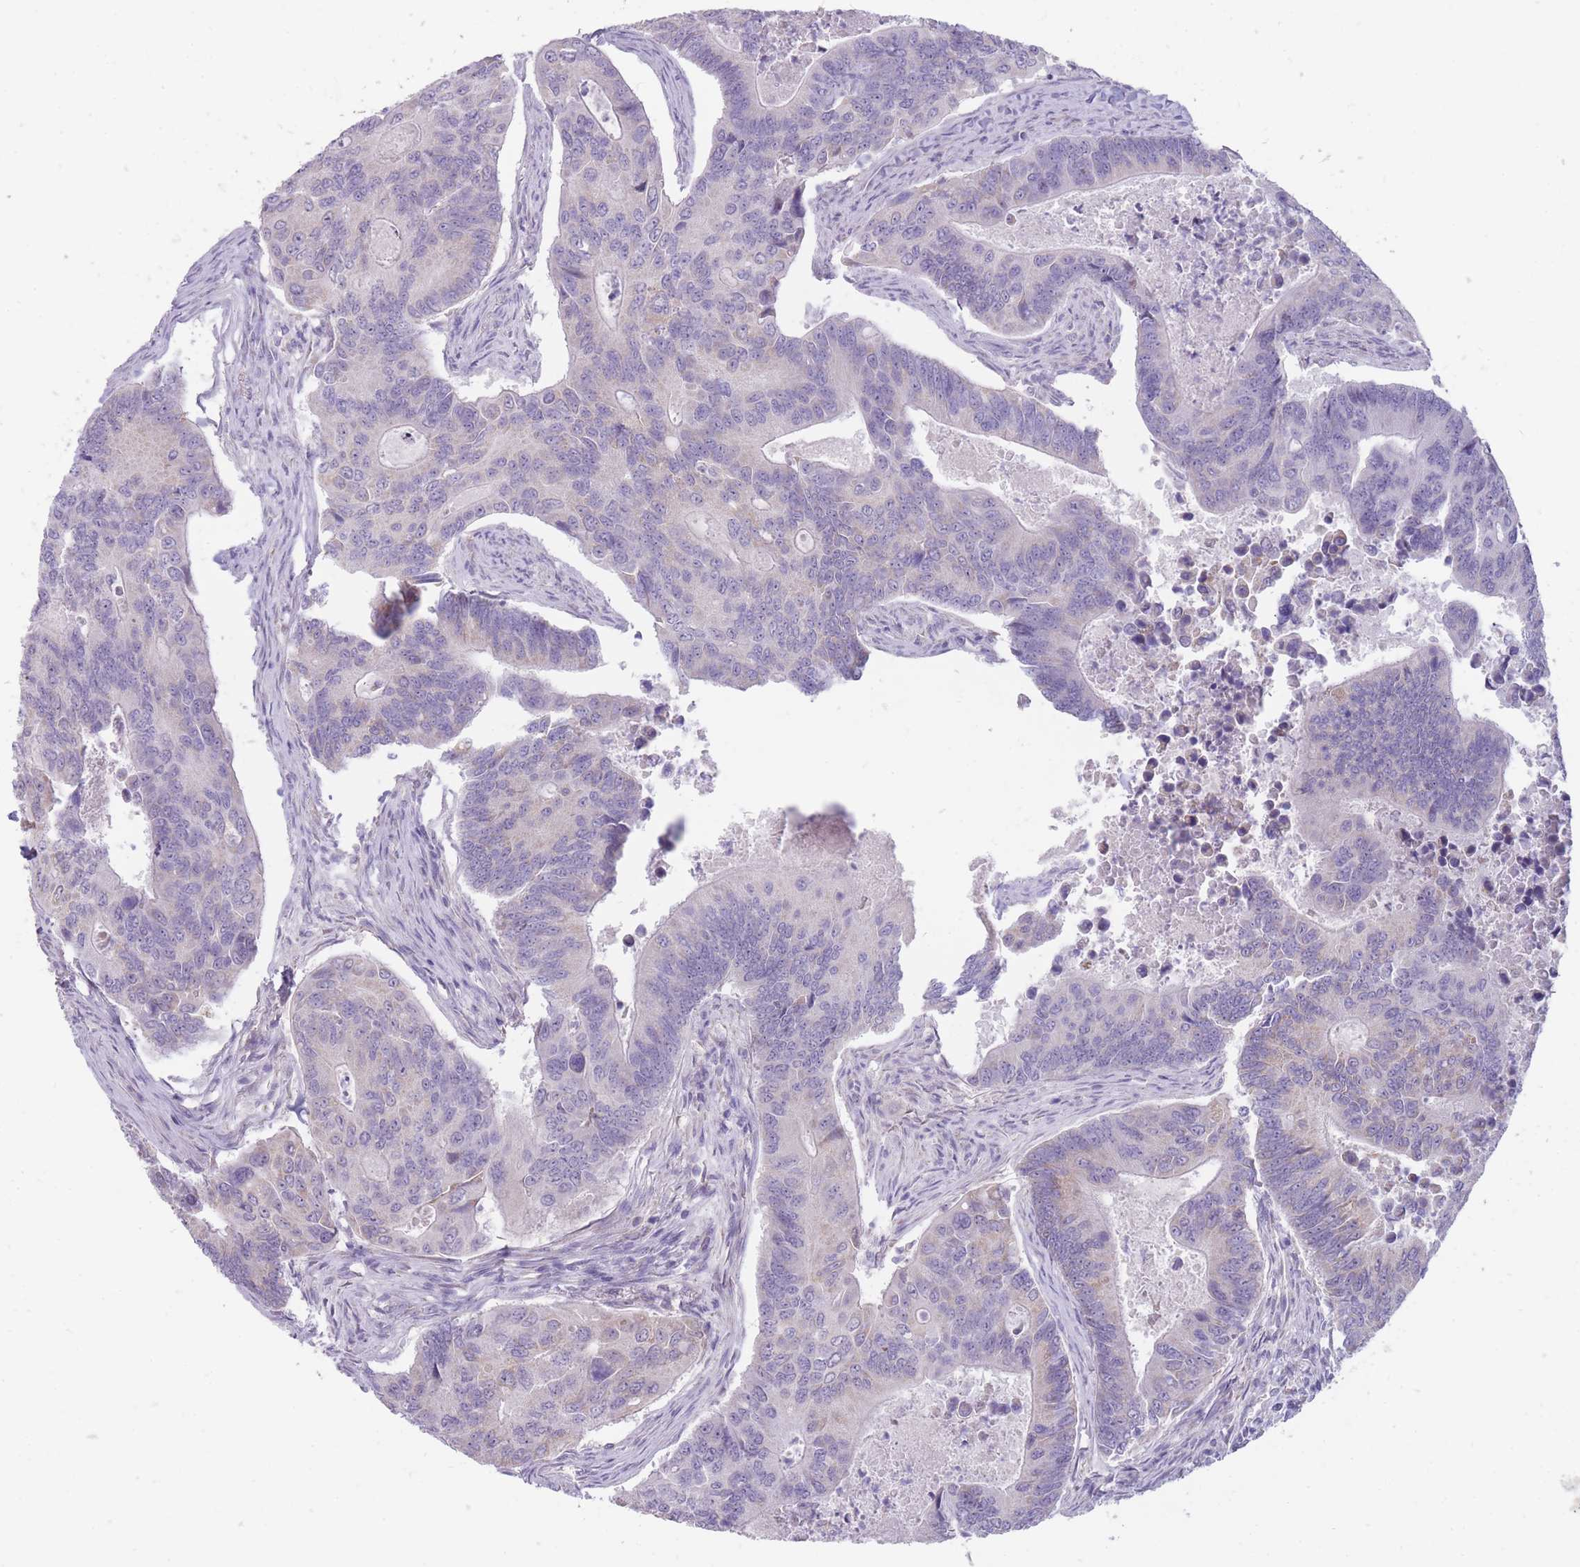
{"staining": {"intensity": "negative", "quantity": "none", "location": "none"}, "tissue": "colorectal cancer", "cell_type": "Tumor cells", "image_type": "cancer", "snomed": [{"axis": "morphology", "description": "Adenocarcinoma, NOS"}, {"axis": "topography", "description": "Colon"}], "caption": "This is an immunohistochemistry (IHC) image of human colorectal adenocarcinoma. There is no positivity in tumor cells.", "gene": "ERICH4", "patient": {"sex": "female", "age": 67}}